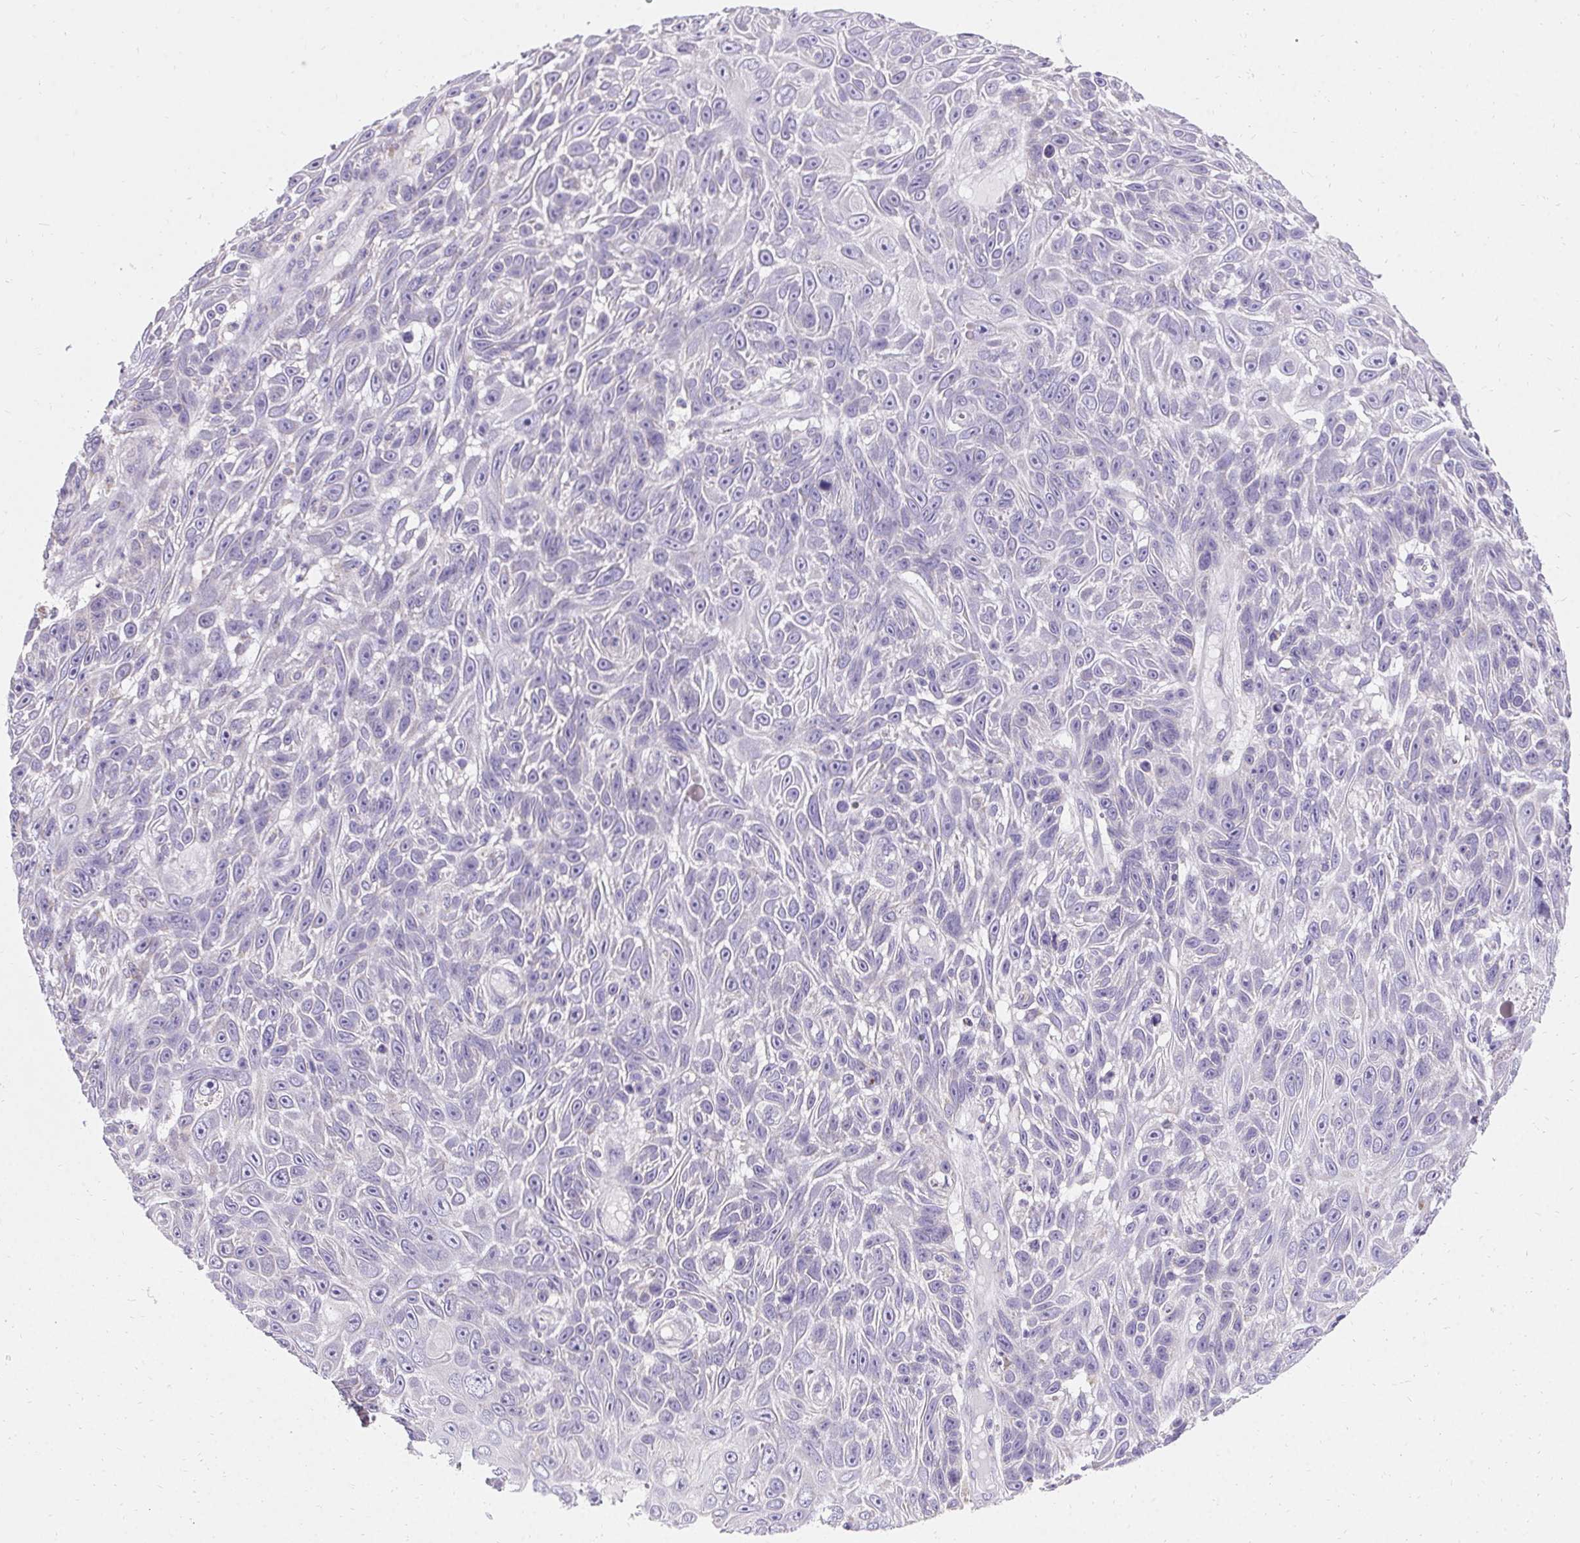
{"staining": {"intensity": "negative", "quantity": "none", "location": "none"}, "tissue": "skin cancer", "cell_type": "Tumor cells", "image_type": "cancer", "snomed": [{"axis": "morphology", "description": "Squamous cell carcinoma, NOS"}, {"axis": "topography", "description": "Skin"}], "caption": "The image reveals no significant staining in tumor cells of skin cancer.", "gene": "ASGR2", "patient": {"sex": "male", "age": 82}}